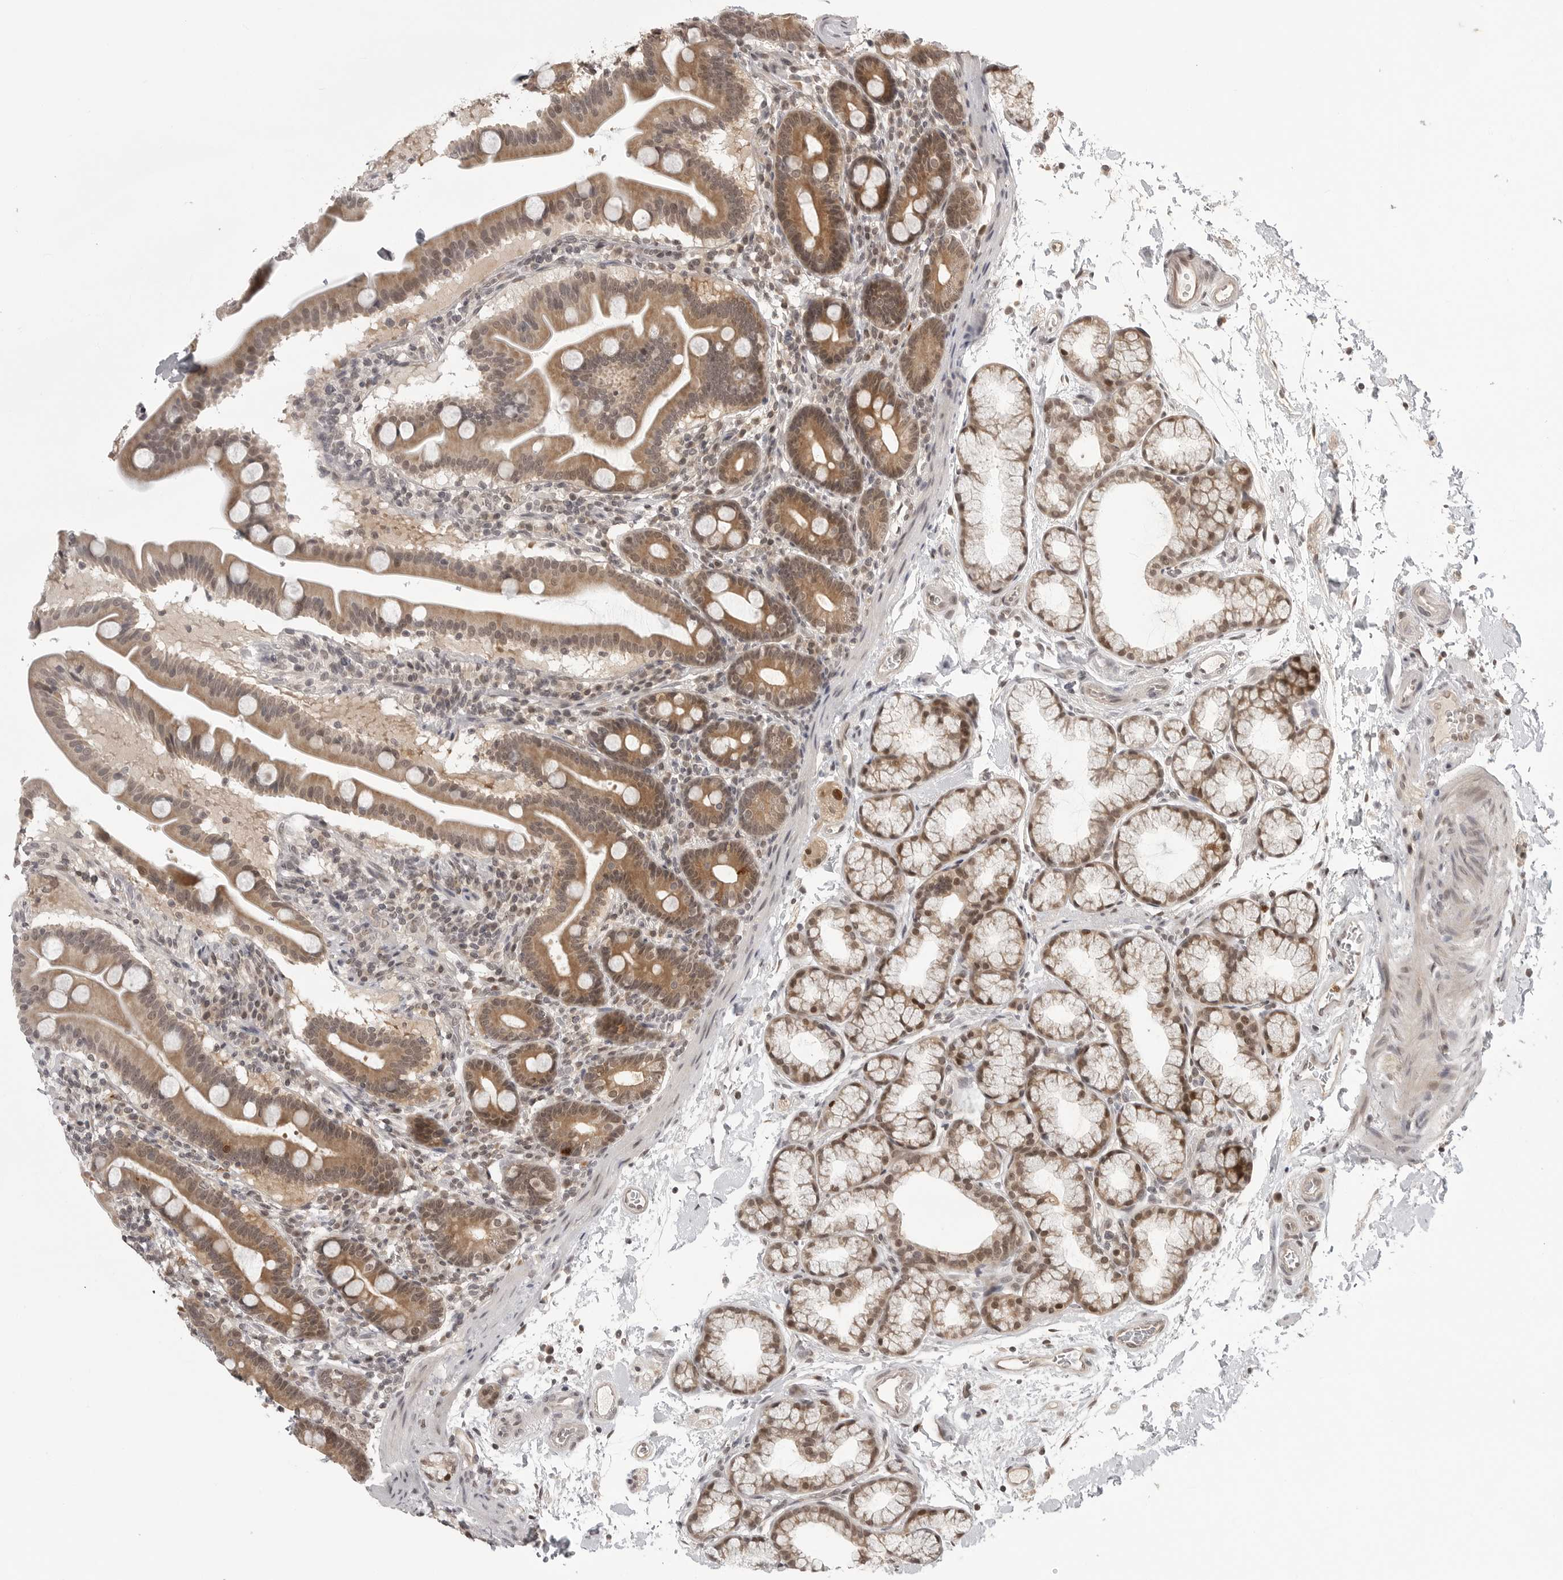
{"staining": {"intensity": "moderate", "quantity": ">75%", "location": "cytoplasmic/membranous,nuclear"}, "tissue": "duodenum", "cell_type": "Glandular cells", "image_type": "normal", "snomed": [{"axis": "morphology", "description": "Normal tissue, NOS"}, {"axis": "topography", "description": "Duodenum"}], "caption": "IHC image of normal duodenum: human duodenum stained using IHC shows medium levels of moderate protein expression localized specifically in the cytoplasmic/membranous,nuclear of glandular cells, appearing as a cytoplasmic/membranous,nuclear brown color.", "gene": "PEG3", "patient": {"sex": "male", "age": 54}}